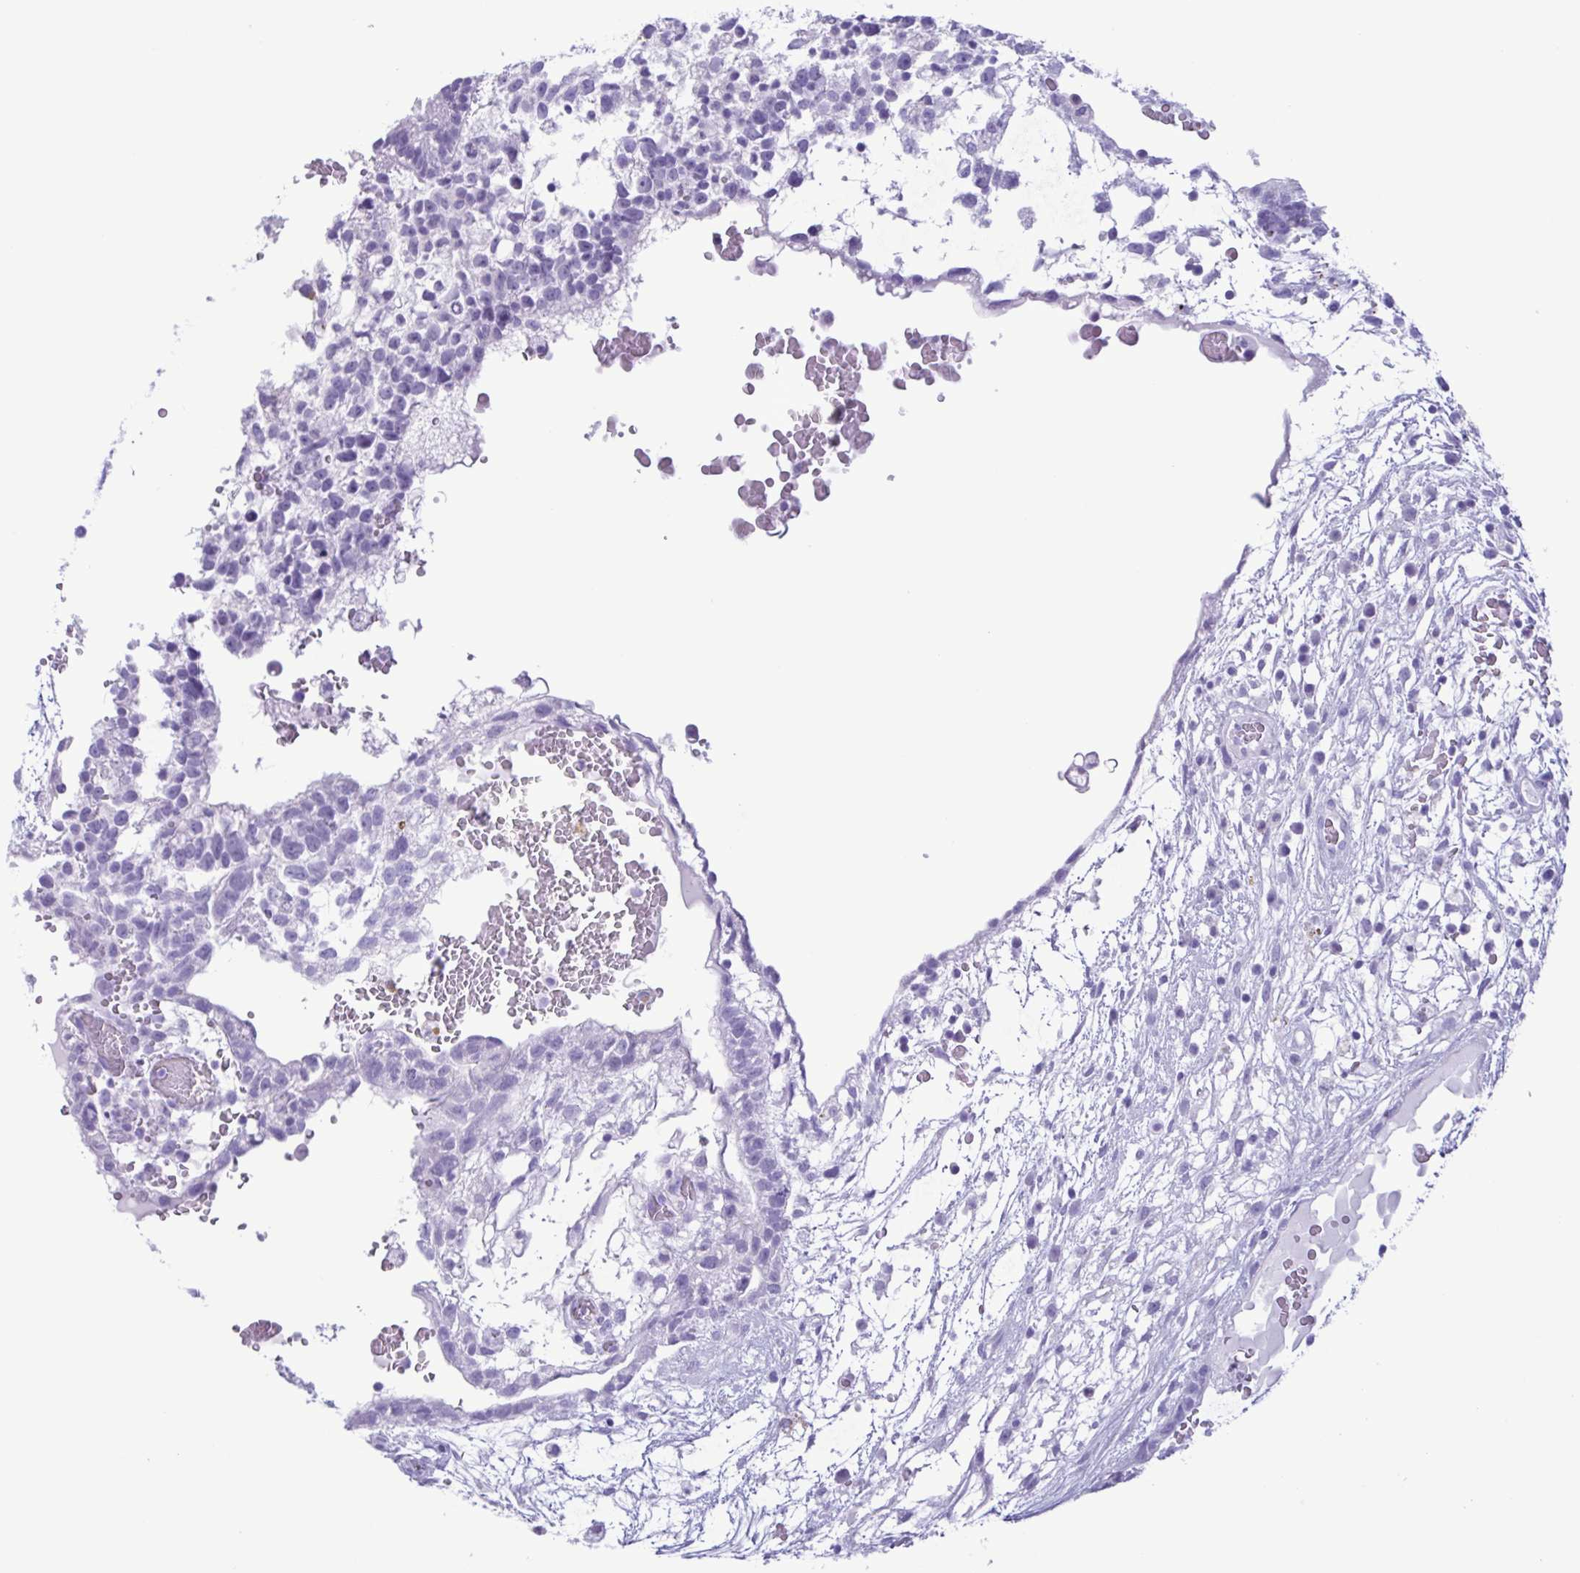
{"staining": {"intensity": "negative", "quantity": "none", "location": "none"}, "tissue": "testis cancer", "cell_type": "Tumor cells", "image_type": "cancer", "snomed": [{"axis": "morphology", "description": "Normal tissue, NOS"}, {"axis": "morphology", "description": "Carcinoma, Embryonal, NOS"}, {"axis": "topography", "description": "Testis"}], "caption": "IHC of embryonal carcinoma (testis) displays no staining in tumor cells. (DAB (3,3'-diaminobenzidine) immunohistochemistry, high magnification).", "gene": "LTF", "patient": {"sex": "male", "age": 32}}